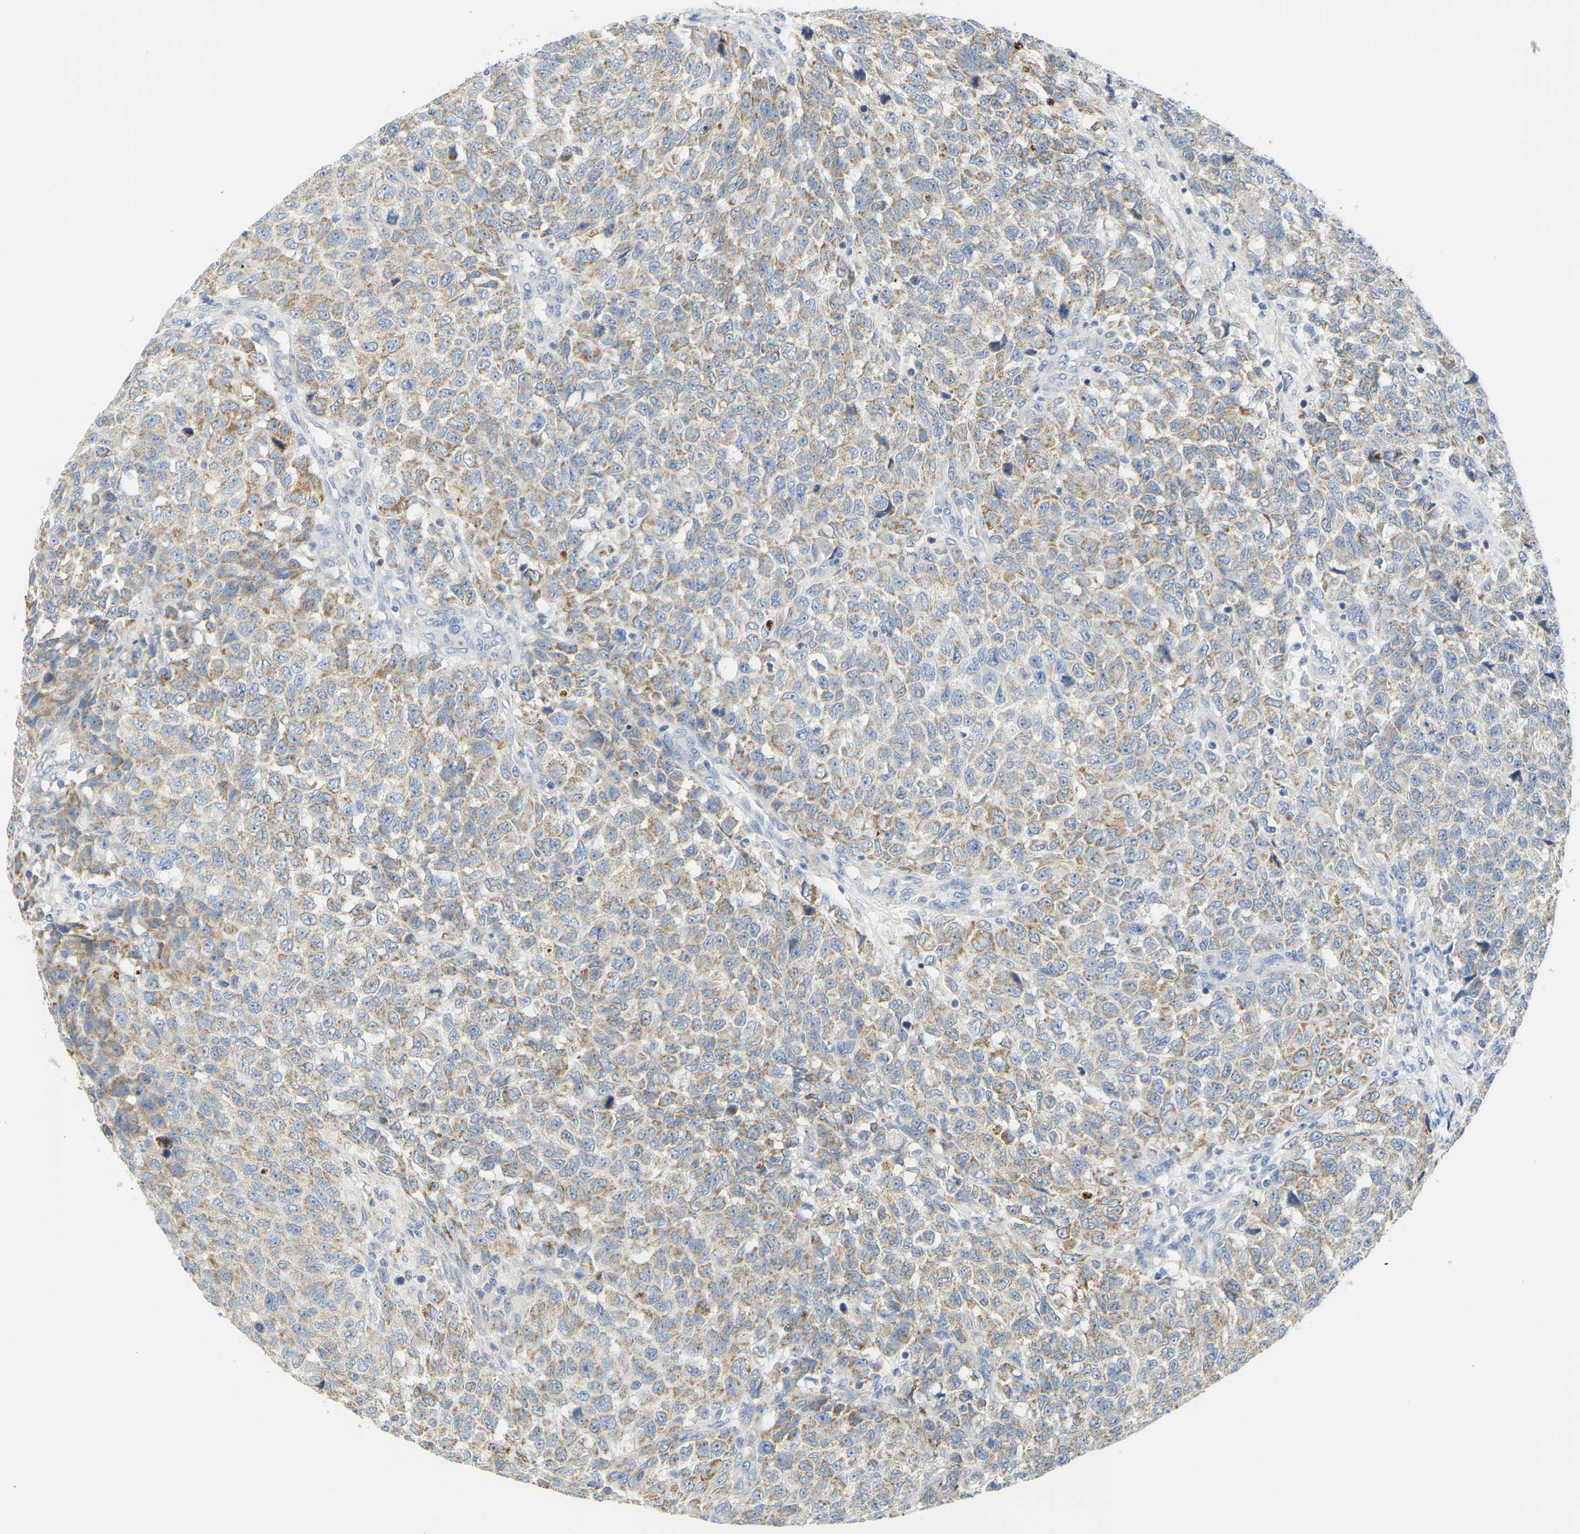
{"staining": {"intensity": "moderate", "quantity": "25%-75%", "location": "cytoplasmic/membranous"}, "tissue": "testis cancer", "cell_type": "Tumor cells", "image_type": "cancer", "snomed": [{"axis": "morphology", "description": "Seminoma, NOS"}, {"axis": "topography", "description": "Testis"}], "caption": "Immunohistochemistry (IHC) of human testis seminoma displays medium levels of moderate cytoplasmic/membranous positivity in approximately 25%-75% of tumor cells.", "gene": "GDA", "patient": {"sex": "male", "age": 59}}